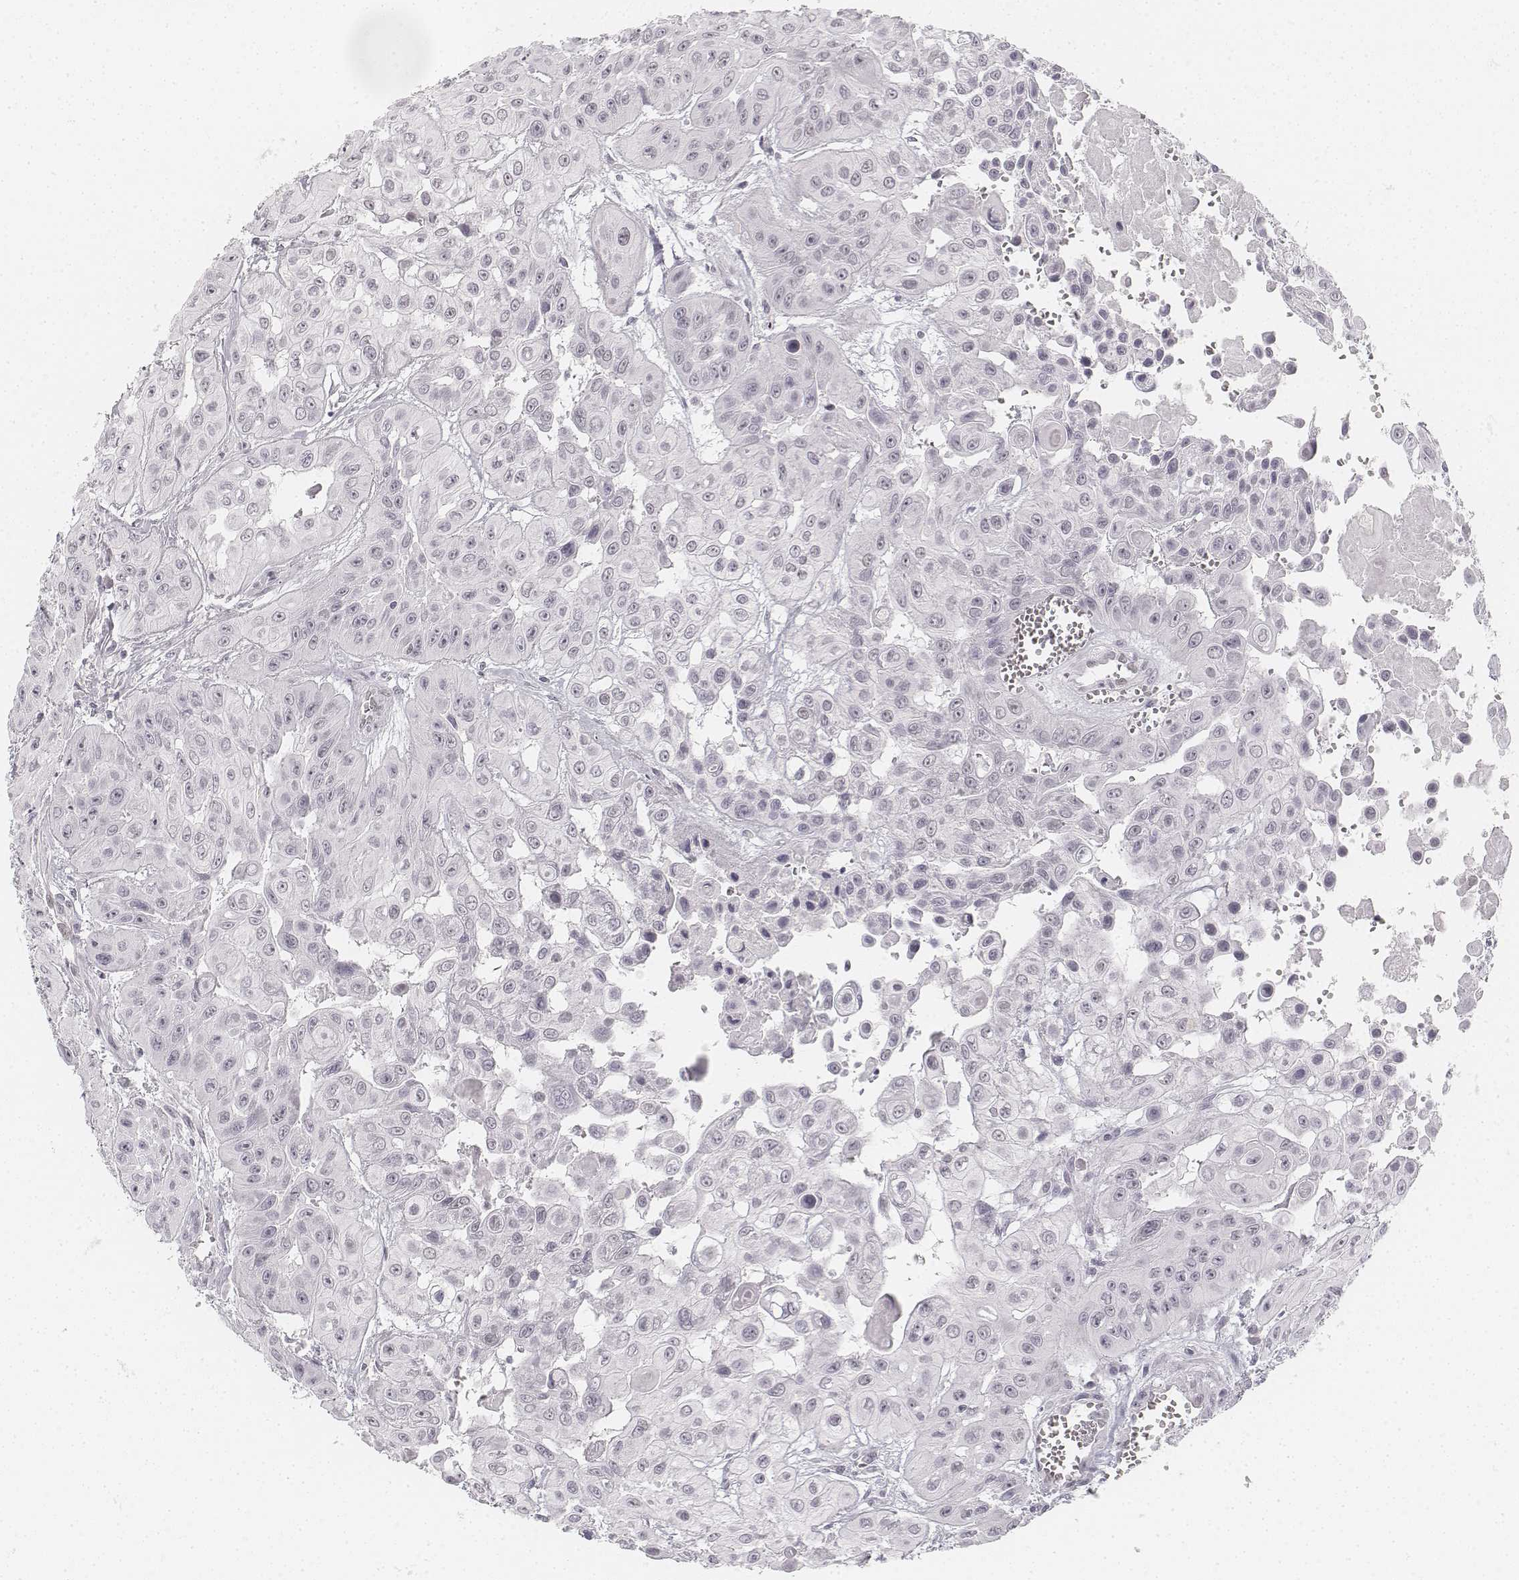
{"staining": {"intensity": "negative", "quantity": "none", "location": "none"}, "tissue": "head and neck cancer", "cell_type": "Tumor cells", "image_type": "cancer", "snomed": [{"axis": "morphology", "description": "Adenocarcinoma, NOS"}, {"axis": "topography", "description": "Head-Neck"}], "caption": "An immunohistochemistry micrograph of adenocarcinoma (head and neck) is shown. There is no staining in tumor cells of adenocarcinoma (head and neck).", "gene": "KRTAP2-1", "patient": {"sex": "male", "age": 73}}